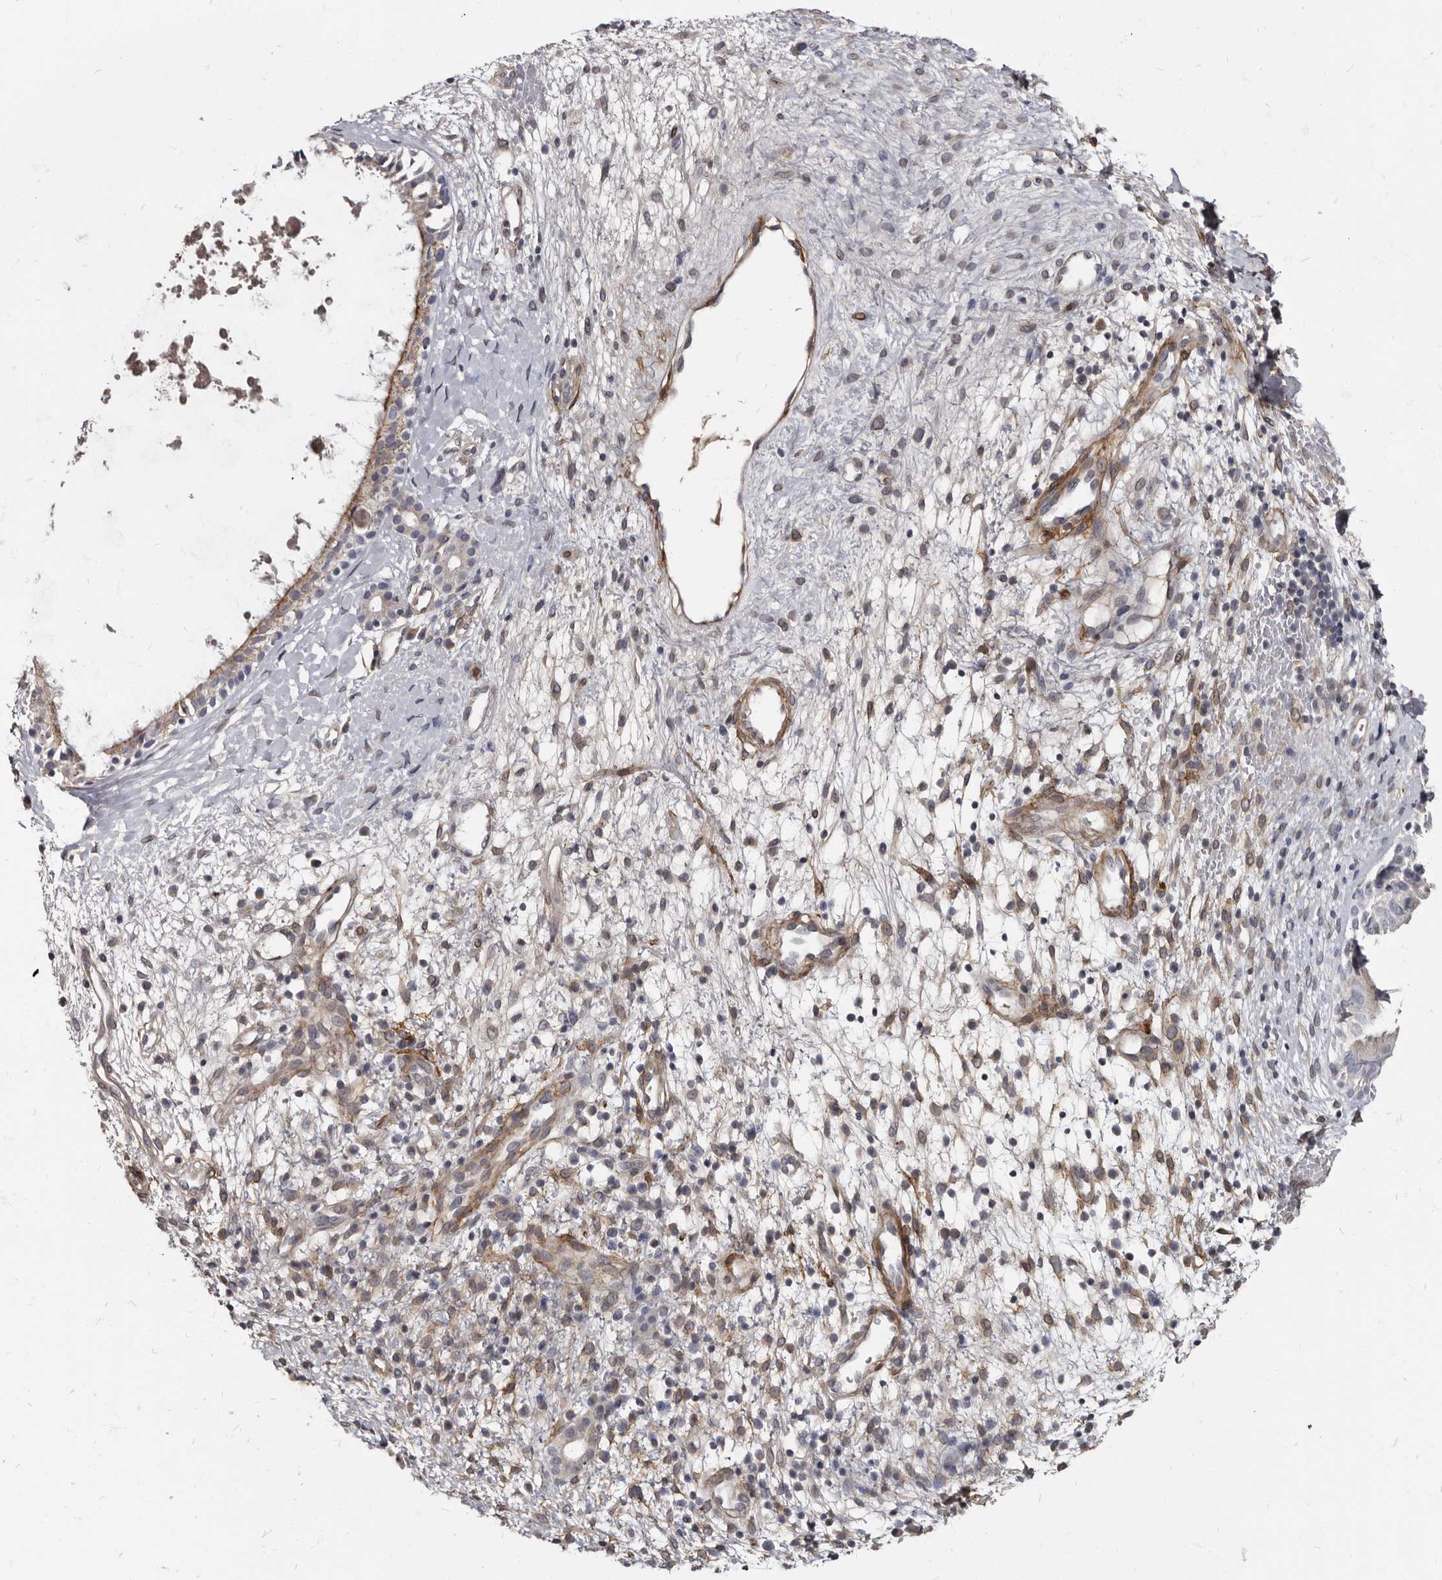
{"staining": {"intensity": "moderate", "quantity": "<25%", "location": "cytoplasmic/membranous"}, "tissue": "nasopharynx", "cell_type": "Respiratory epithelial cells", "image_type": "normal", "snomed": [{"axis": "morphology", "description": "Normal tissue, NOS"}, {"axis": "topography", "description": "Nasopharynx"}], "caption": "The histopathology image shows immunohistochemical staining of unremarkable nasopharynx. There is moderate cytoplasmic/membranous expression is seen in about <25% of respiratory epithelial cells. (Brightfield microscopy of DAB IHC at high magnification).", "gene": "MRGPRF", "patient": {"sex": "male", "age": 22}}